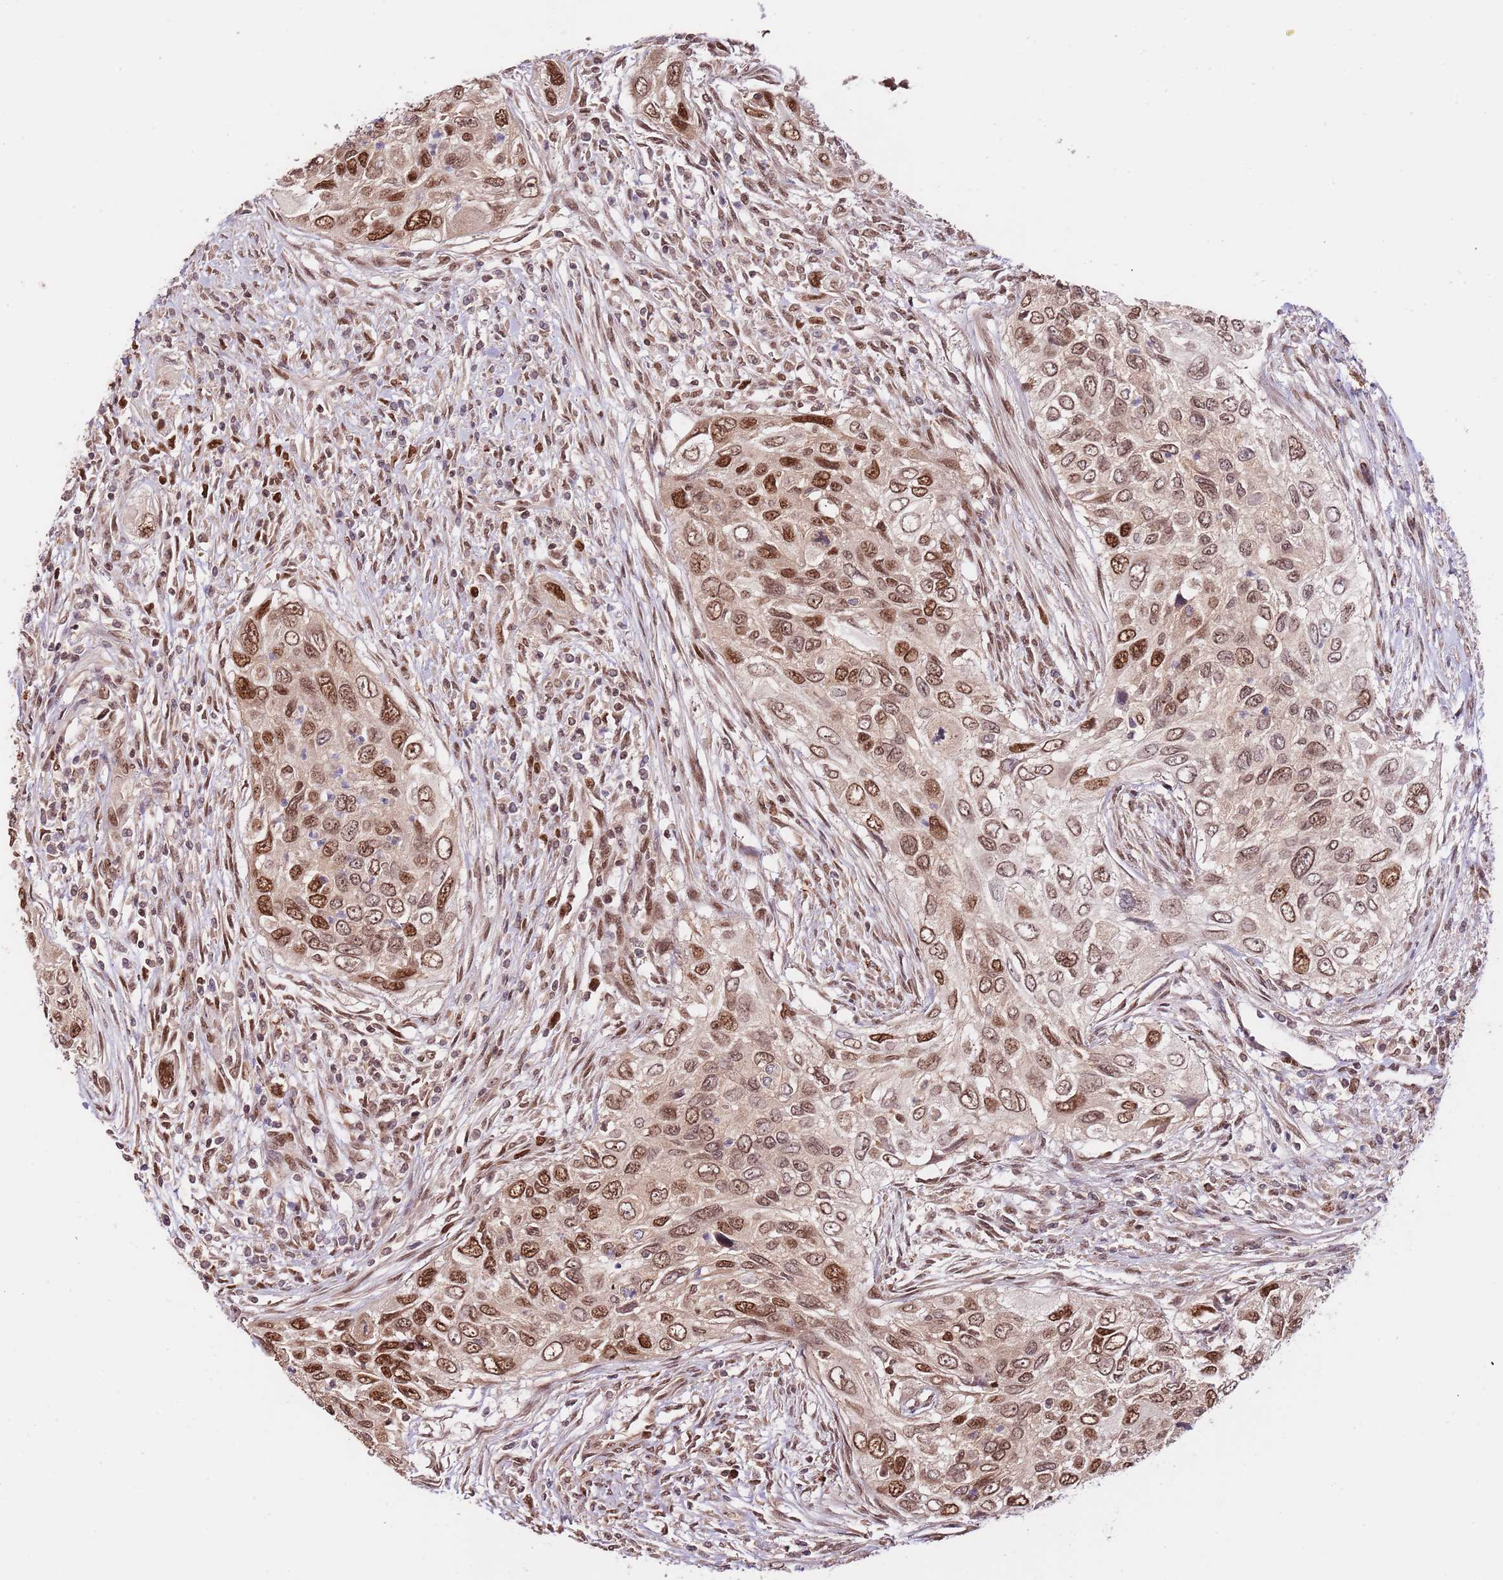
{"staining": {"intensity": "moderate", "quantity": ">75%", "location": "nuclear"}, "tissue": "urothelial cancer", "cell_type": "Tumor cells", "image_type": "cancer", "snomed": [{"axis": "morphology", "description": "Urothelial carcinoma, High grade"}, {"axis": "topography", "description": "Urinary bladder"}], "caption": "High-power microscopy captured an immunohistochemistry (IHC) histopathology image of urothelial cancer, revealing moderate nuclear expression in about >75% of tumor cells.", "gene": "RIF1", "patient": {"sex": "female", "age": 60}}